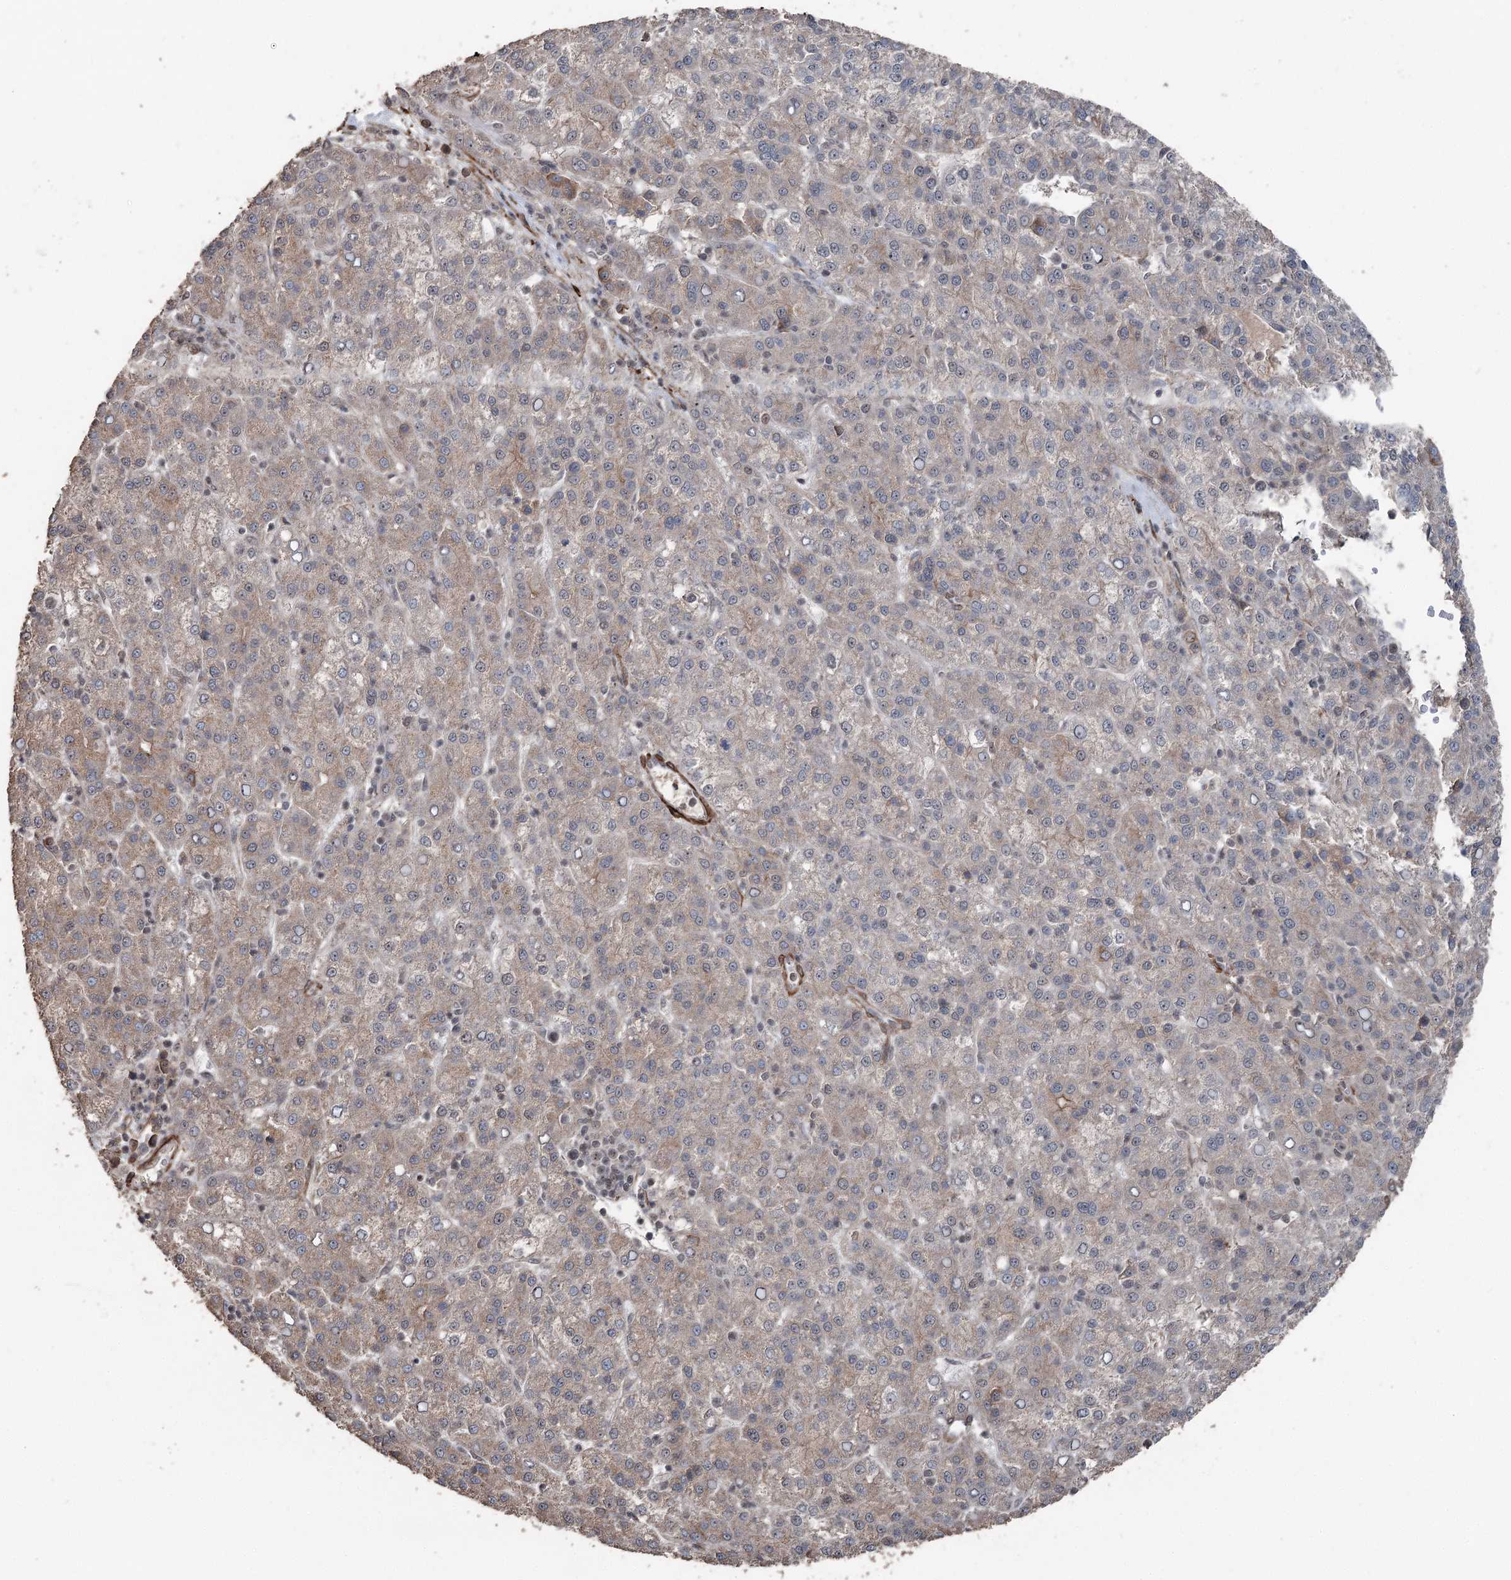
{"staining": {"intensity": "weak", "quantity": "<25%", "location": "cytoplasmic/membranous"}, "tissue": "liver cancer", "cell_type": "Tumor cells", "image_type": "cancer", "snomed": [{"axis": "morphology", "description": "Carcinoma, Hepatocellular, NOS"}, {"axis": "topography", "description": "Liver"}], "caption": "A high-resolution histopathology image shows immunohistochemistry (IHC) staining of liver cancer (hepatocellular carcinoma), which displays no significant staining in tumor cells.", "gene": "CCDC82", "patient": {"sex": "female", "age": 58}}